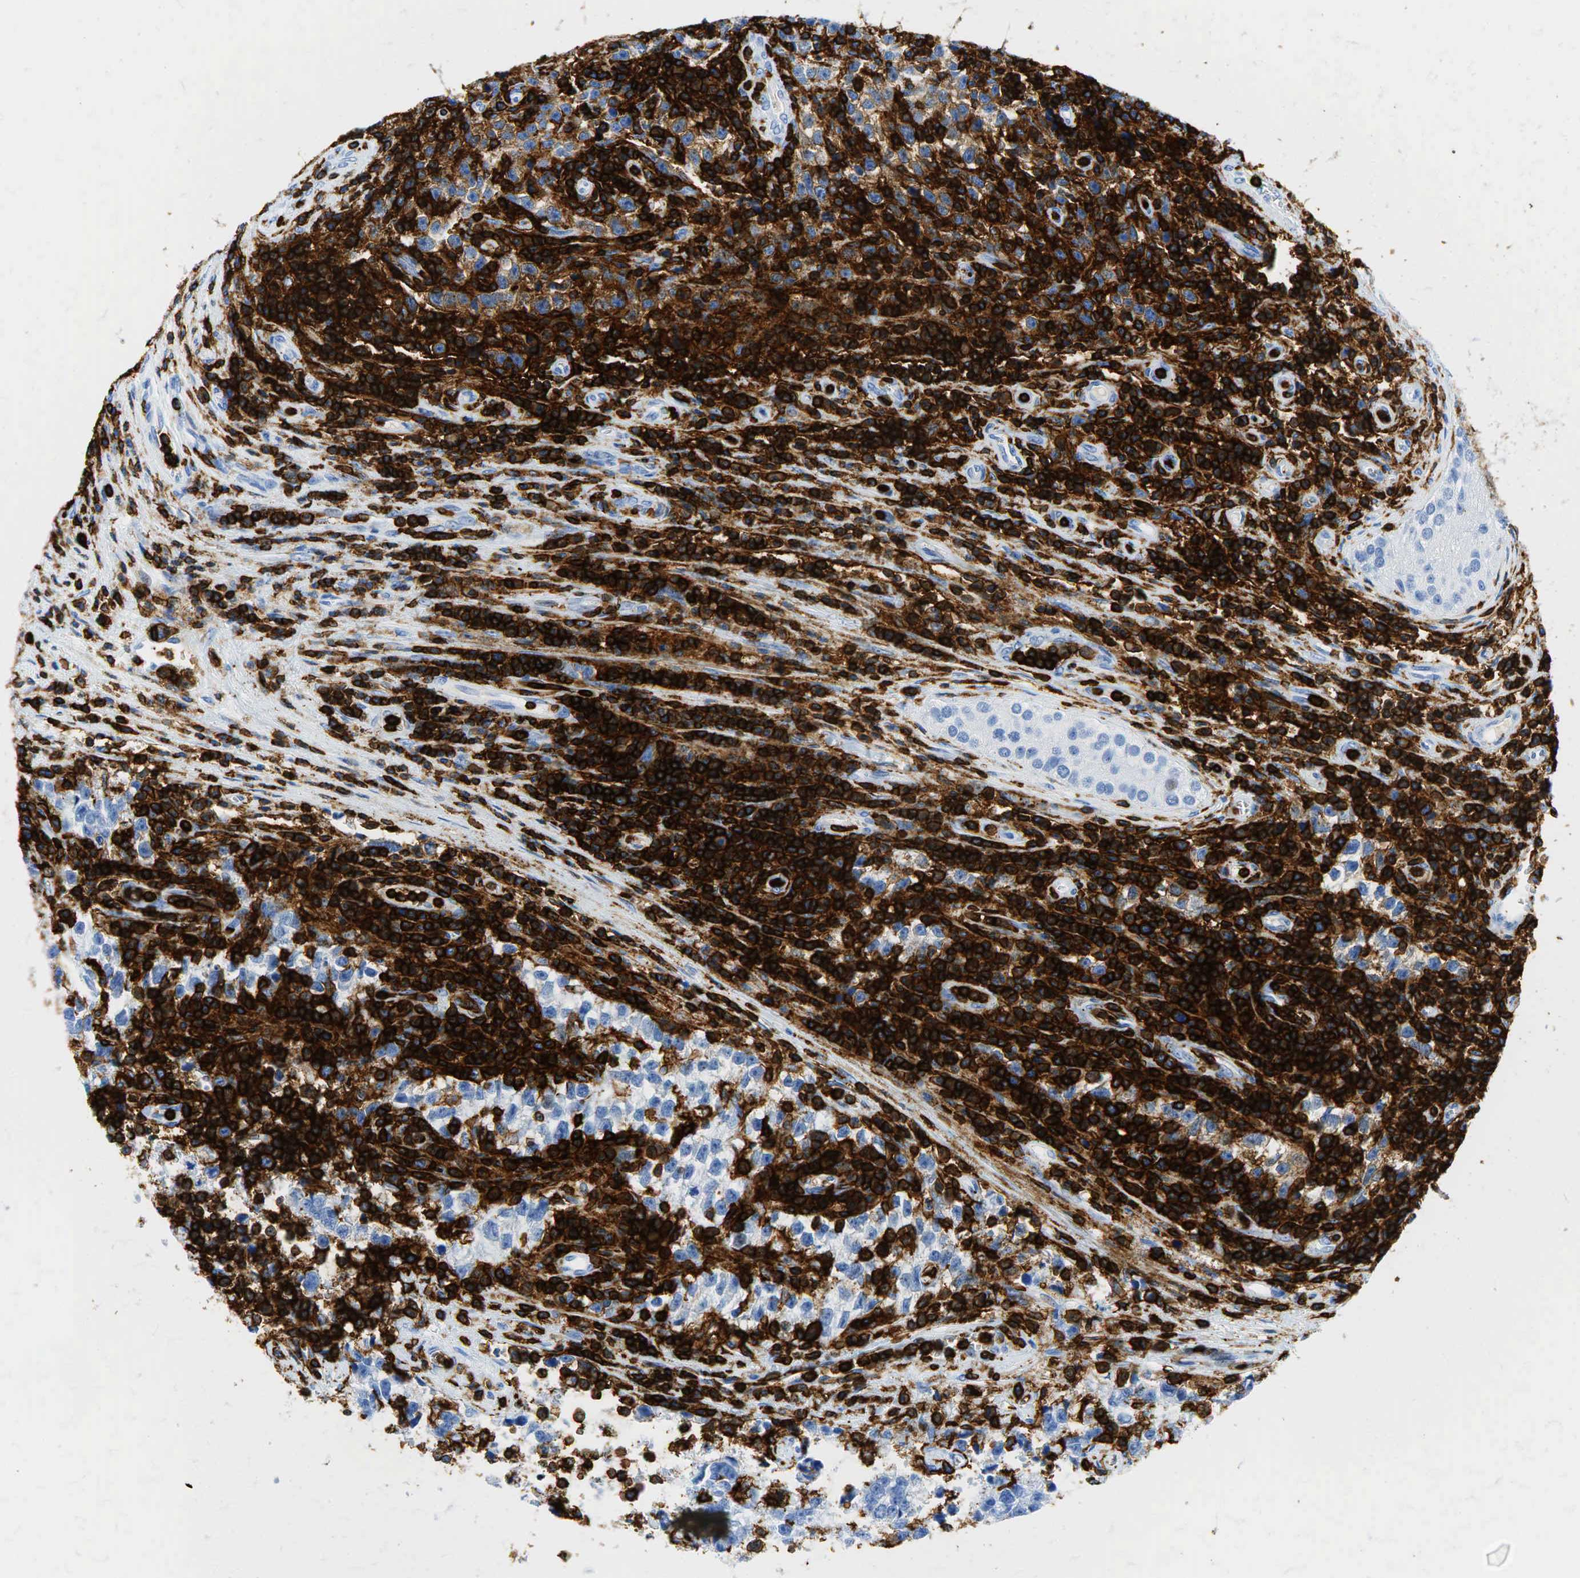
{"staining": {"intensity": "negative", "quantity": "none", "location": "none"}, "tissue": "testis cancer", "cell_type": "Tumor cells", "image_type": "cancer", "snomed": [{"axis": "morphology", "description": "Seminoma, NOS"}, {"axis": "topography", "description": "Testis"}], "caption": "Immunohistochemical staining of testis cancer exhibits no significant positivity in tumor cells.", "gene": "PTPRC", "patient": {"sex": "male", "age": 38}}